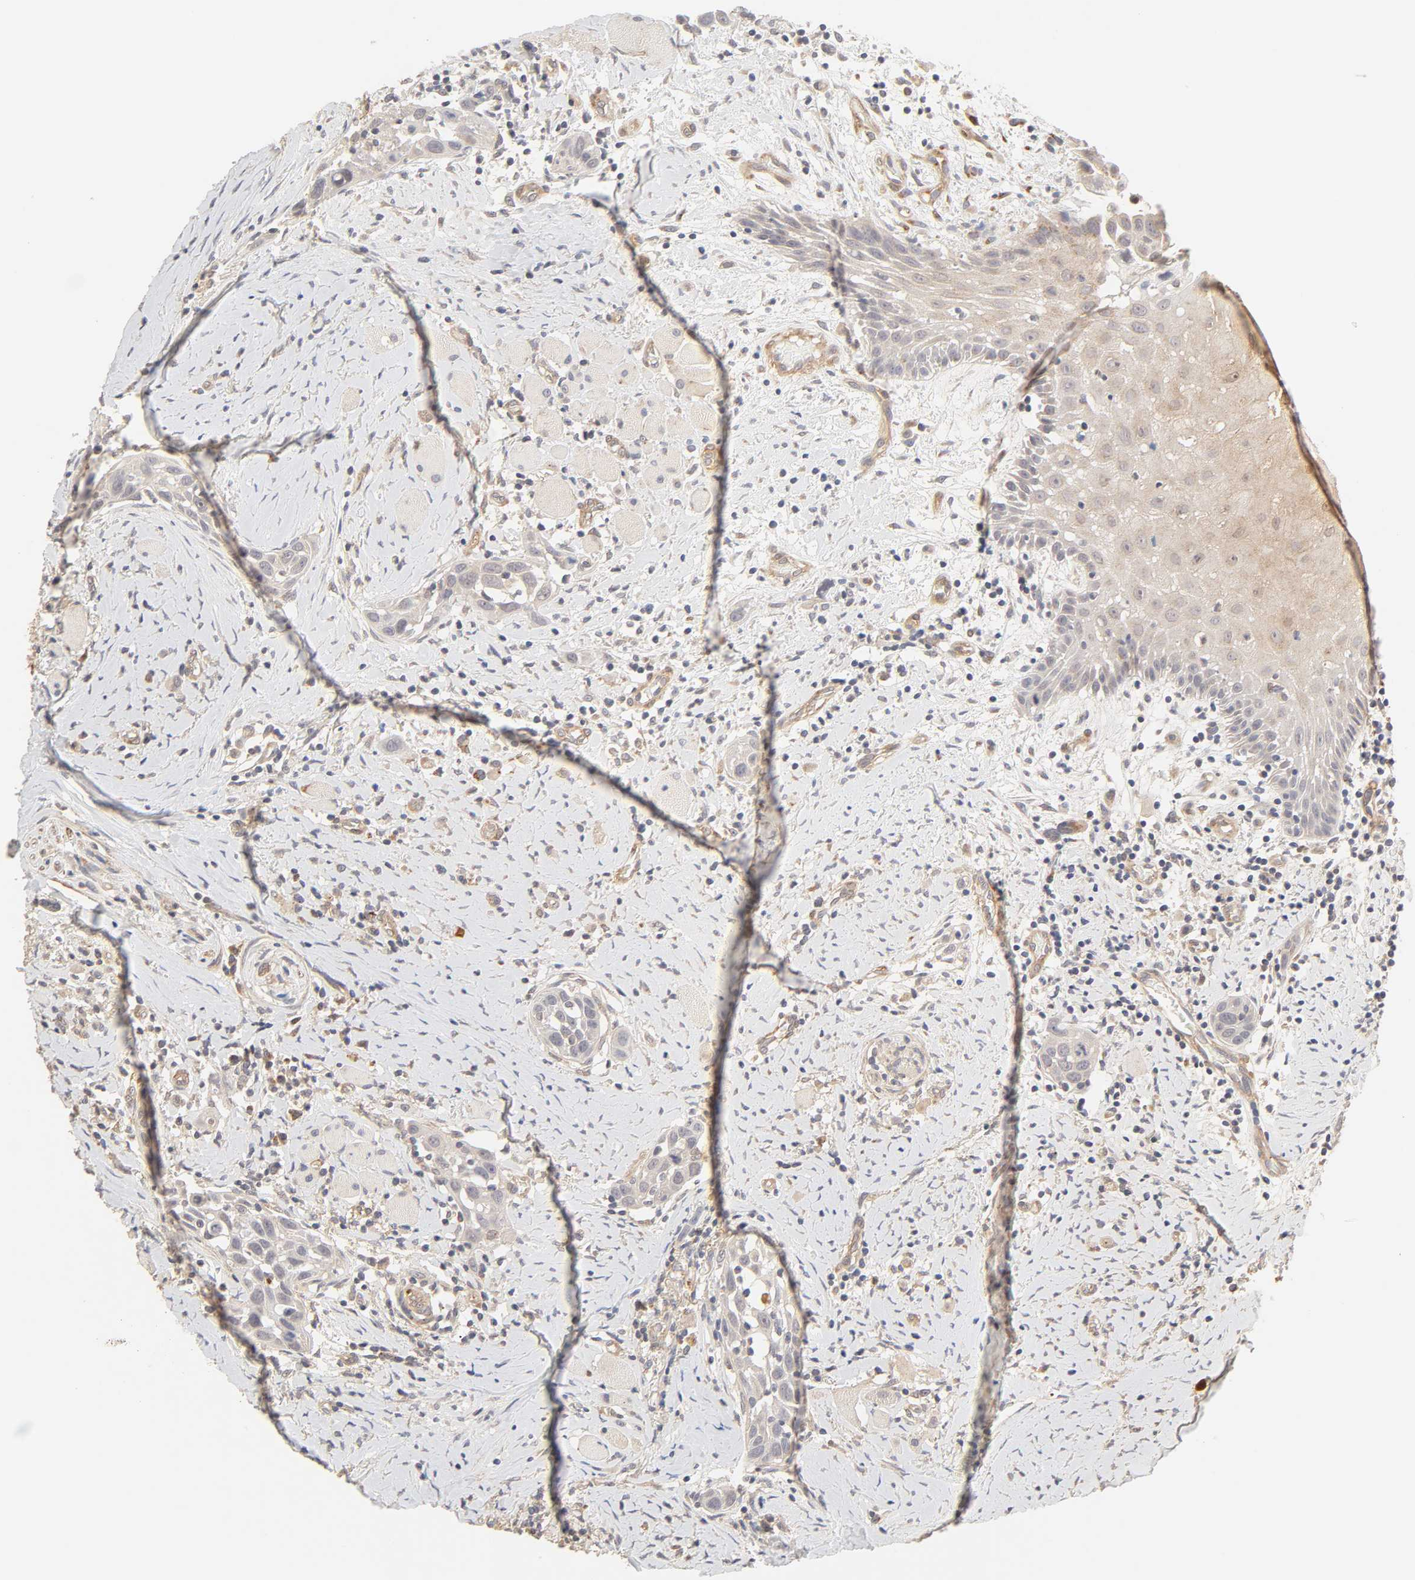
{"staining": {"intensity": "moderate", "quantity": ">75%", "location": "cytoplasmic/membranous"}, "tissue": "head and neck cancer", "cell_type": "Tumor cells", "image_type": "cancer", "snomed": [{"axis": "morphology", "description": "Squamous cell carcinoma, NOS"}, {"axis": "topography", "description": "Oral tissue"}, {"axis": "topography", "description": "Head-Neck"}], "caption": "Protein analysis of head and neck squamous cell carcinoma tissue reveals moderate cytoplasmic/membranous expression in approximately >75% of tumor cells.", "gene": "EPS8", "patient": {"sex": "female", "age": 50}}